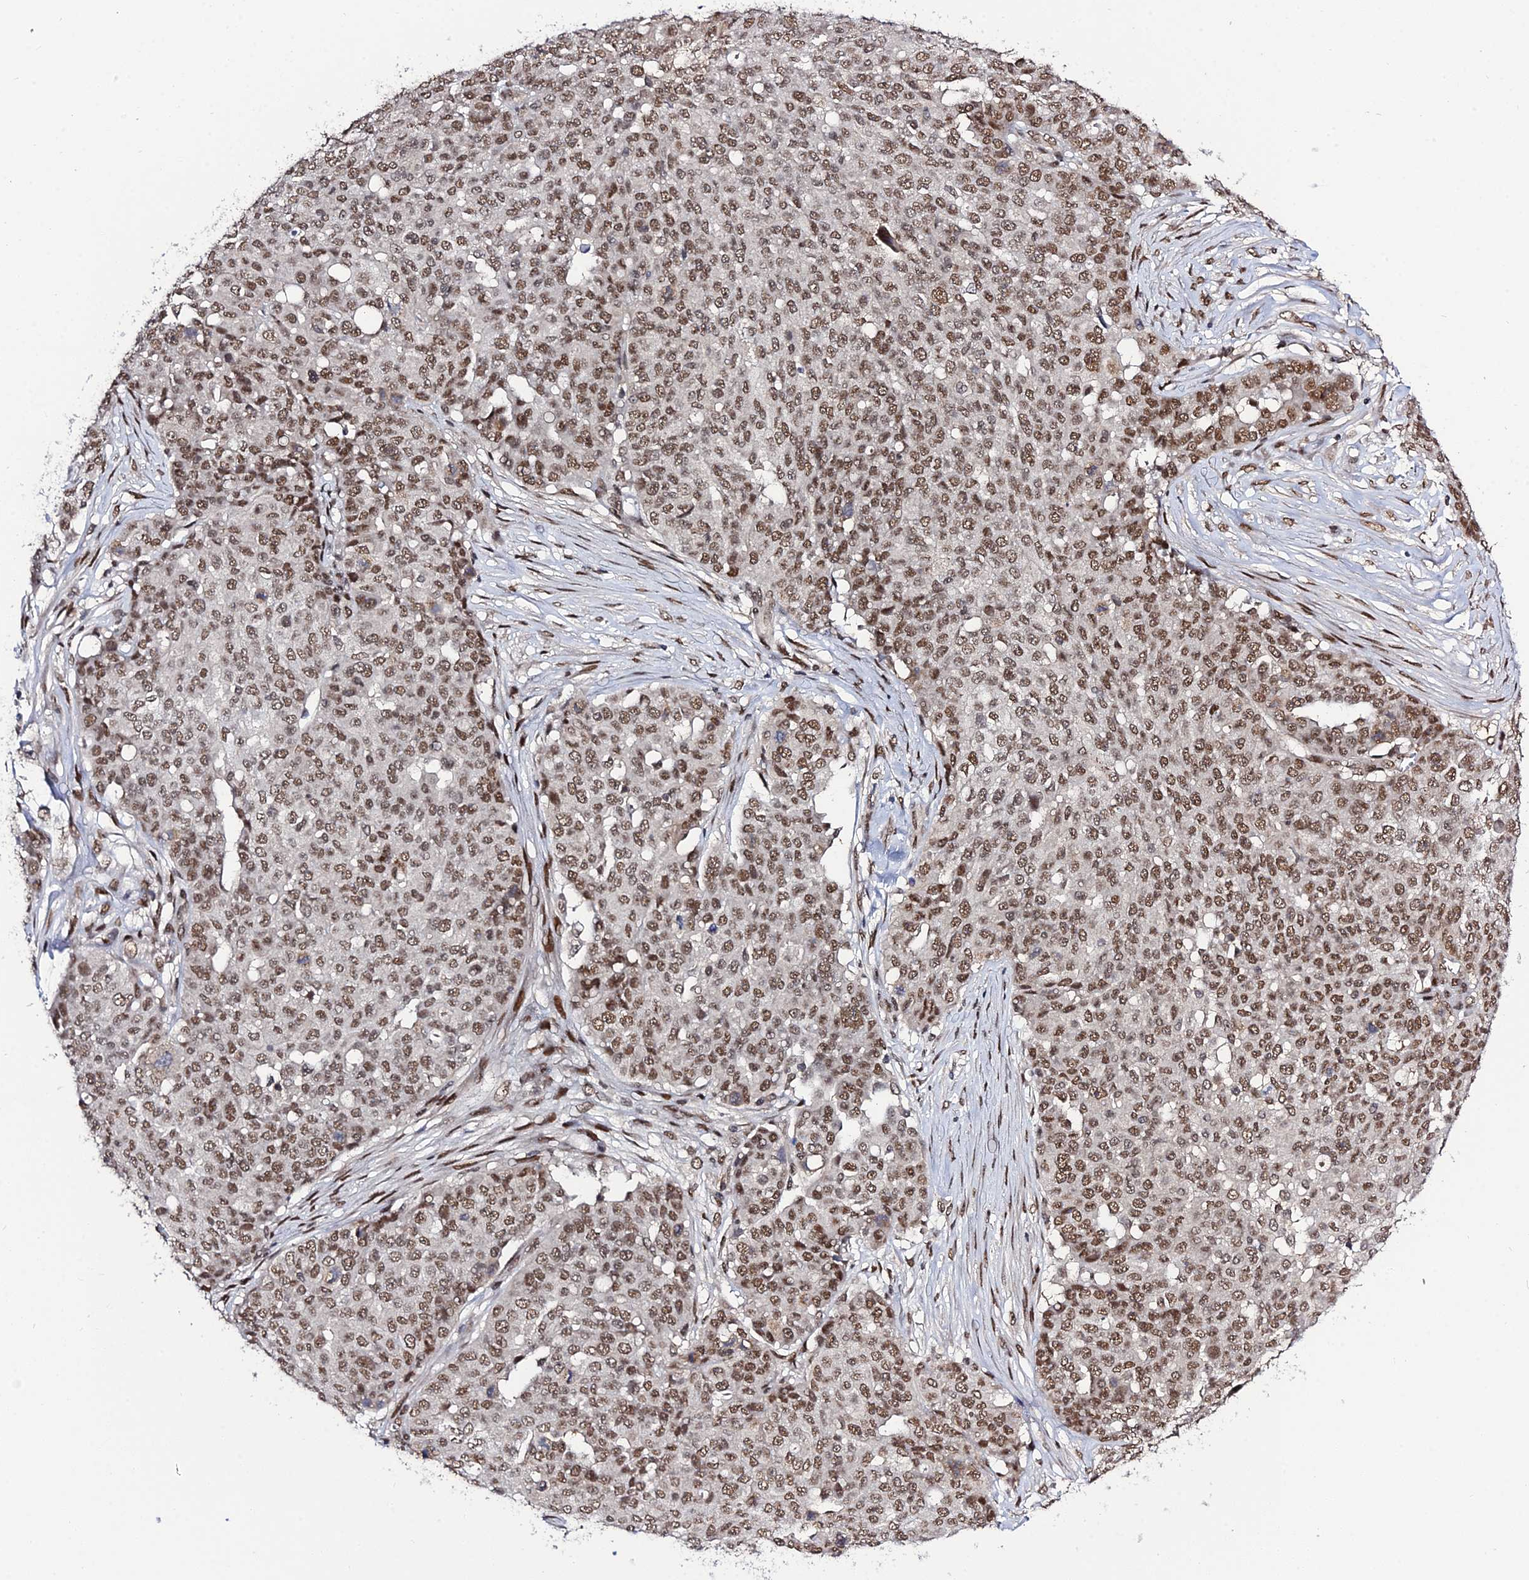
{"staining": {"intensity": "moderate", "quantity": ">75%", "location": "nuclear"}, "tissue": "ovarian cancer", "cell_type": "Tumor cells", "image_type": "cancer", "snomed": [{"axis": "morphology", "description": "Cystadenocarcinoma, serous, NOS"}, {"axis": "topography", "description": "Soft tissue"}, {"axis": "topography", "description": "Ovary"}], "caption": "Immunohistochemical staining of human ovarian cancer reveals moderate nuclear protein expression in about >75% of tumor cells. Using DAB (3,3'-diaminobenzidine) (brown) and hematoxylin (blue) stains, captured at high magnification using brightfield microscopy.", "gene": "SYT15", "patient": {"sex": "female", "age": 57}}